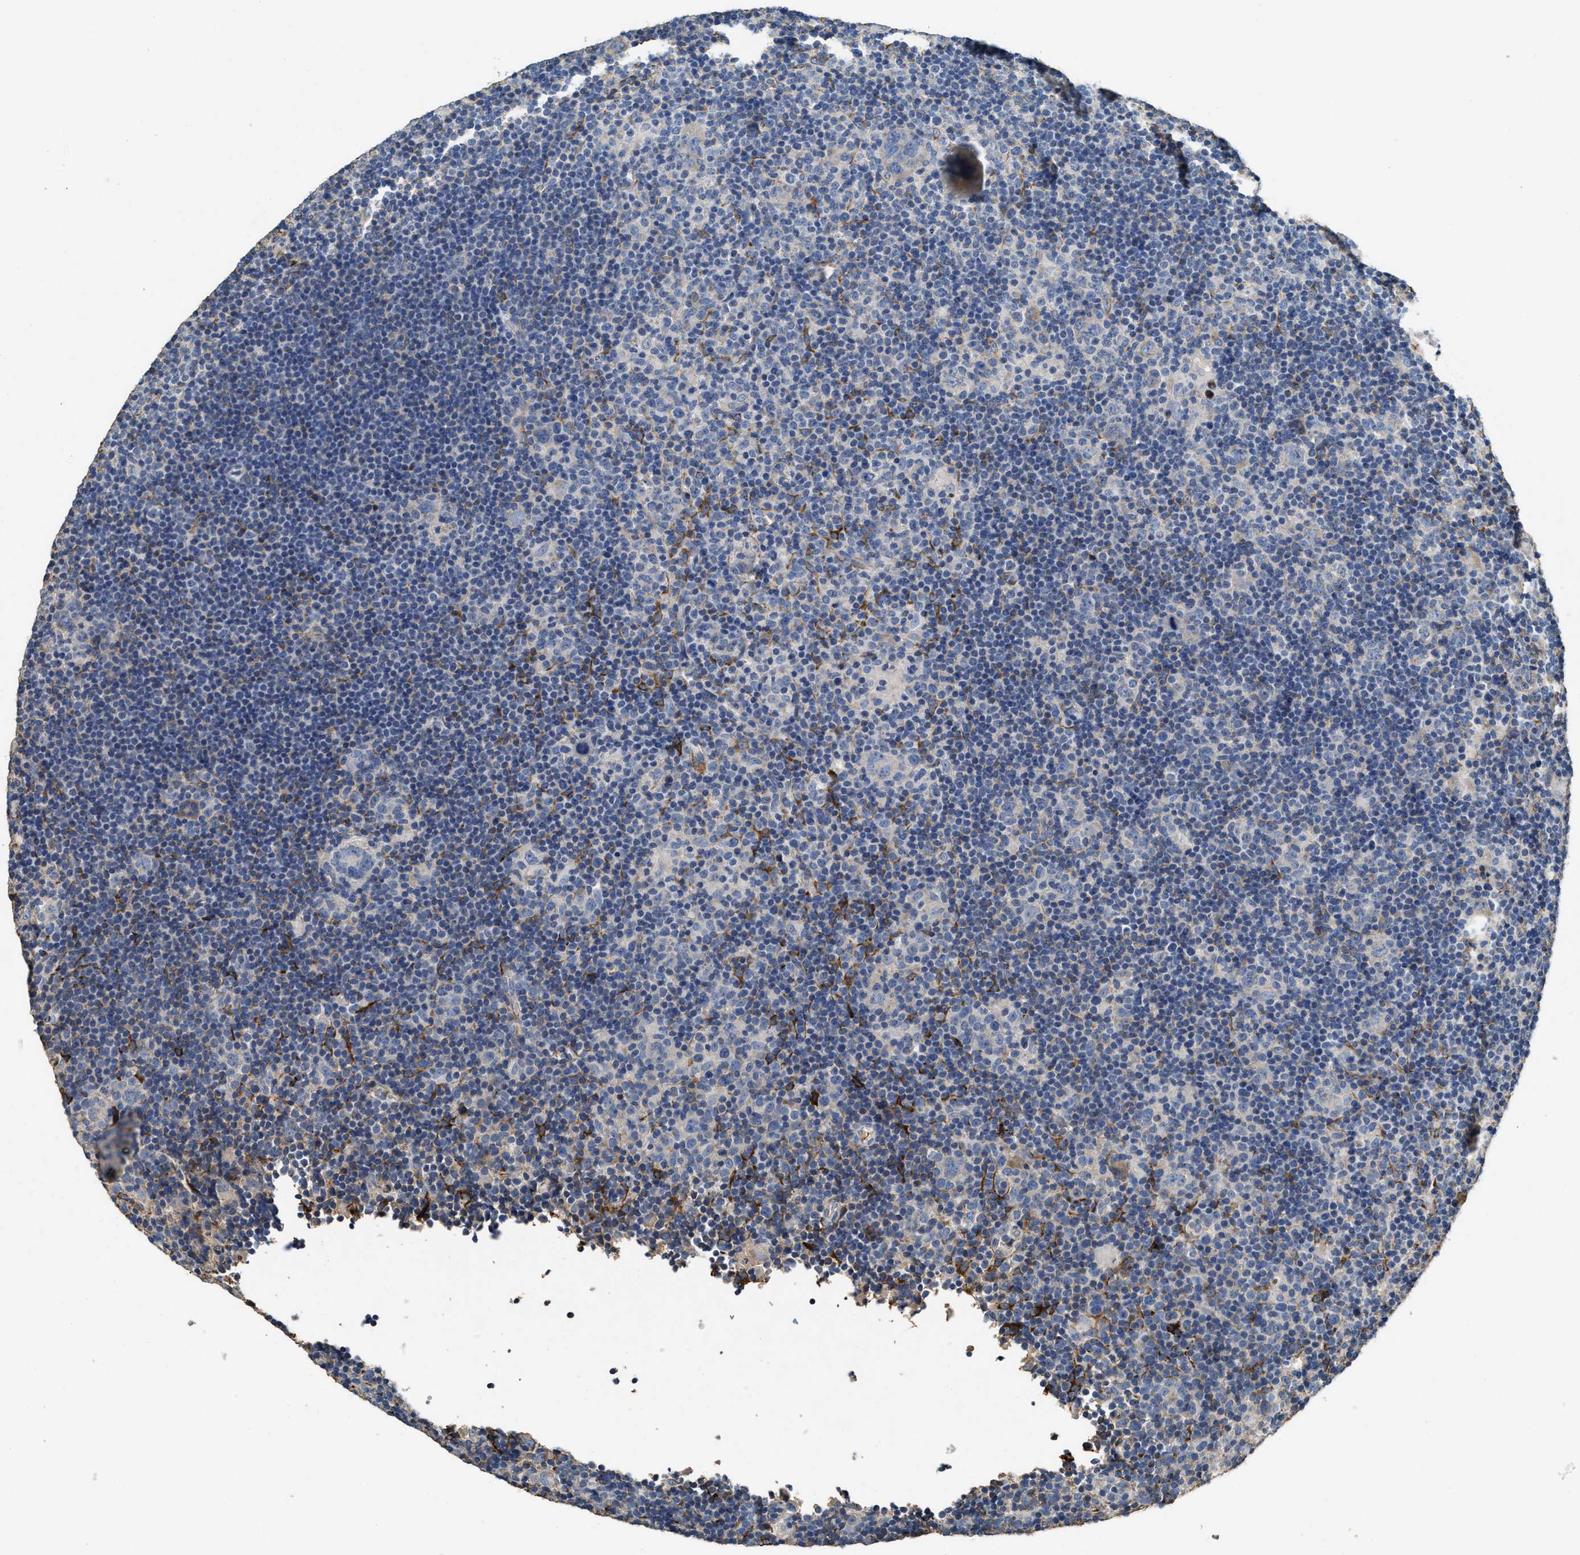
{"staining": {"intensity": "negative", "quantity": "none", "location": "none"}, "tissue": "lymphoma", "cell_type": "Tumor cells", "image_type": "cancer", "snomed": [{"axis": "morphology", "description": "Hodgkin's disease, NOS"}, {"axis": "topography", "description": "Lymph node"}], "caption": "IHC photomicrograph of neoplastic tissue: human lymphoma stained with DAB (3,3'-diaminobenzidine) reveals no significant protein expression in tumor cells.", "gene": "C3", "patient": {"sex": "female", "age": 57}}